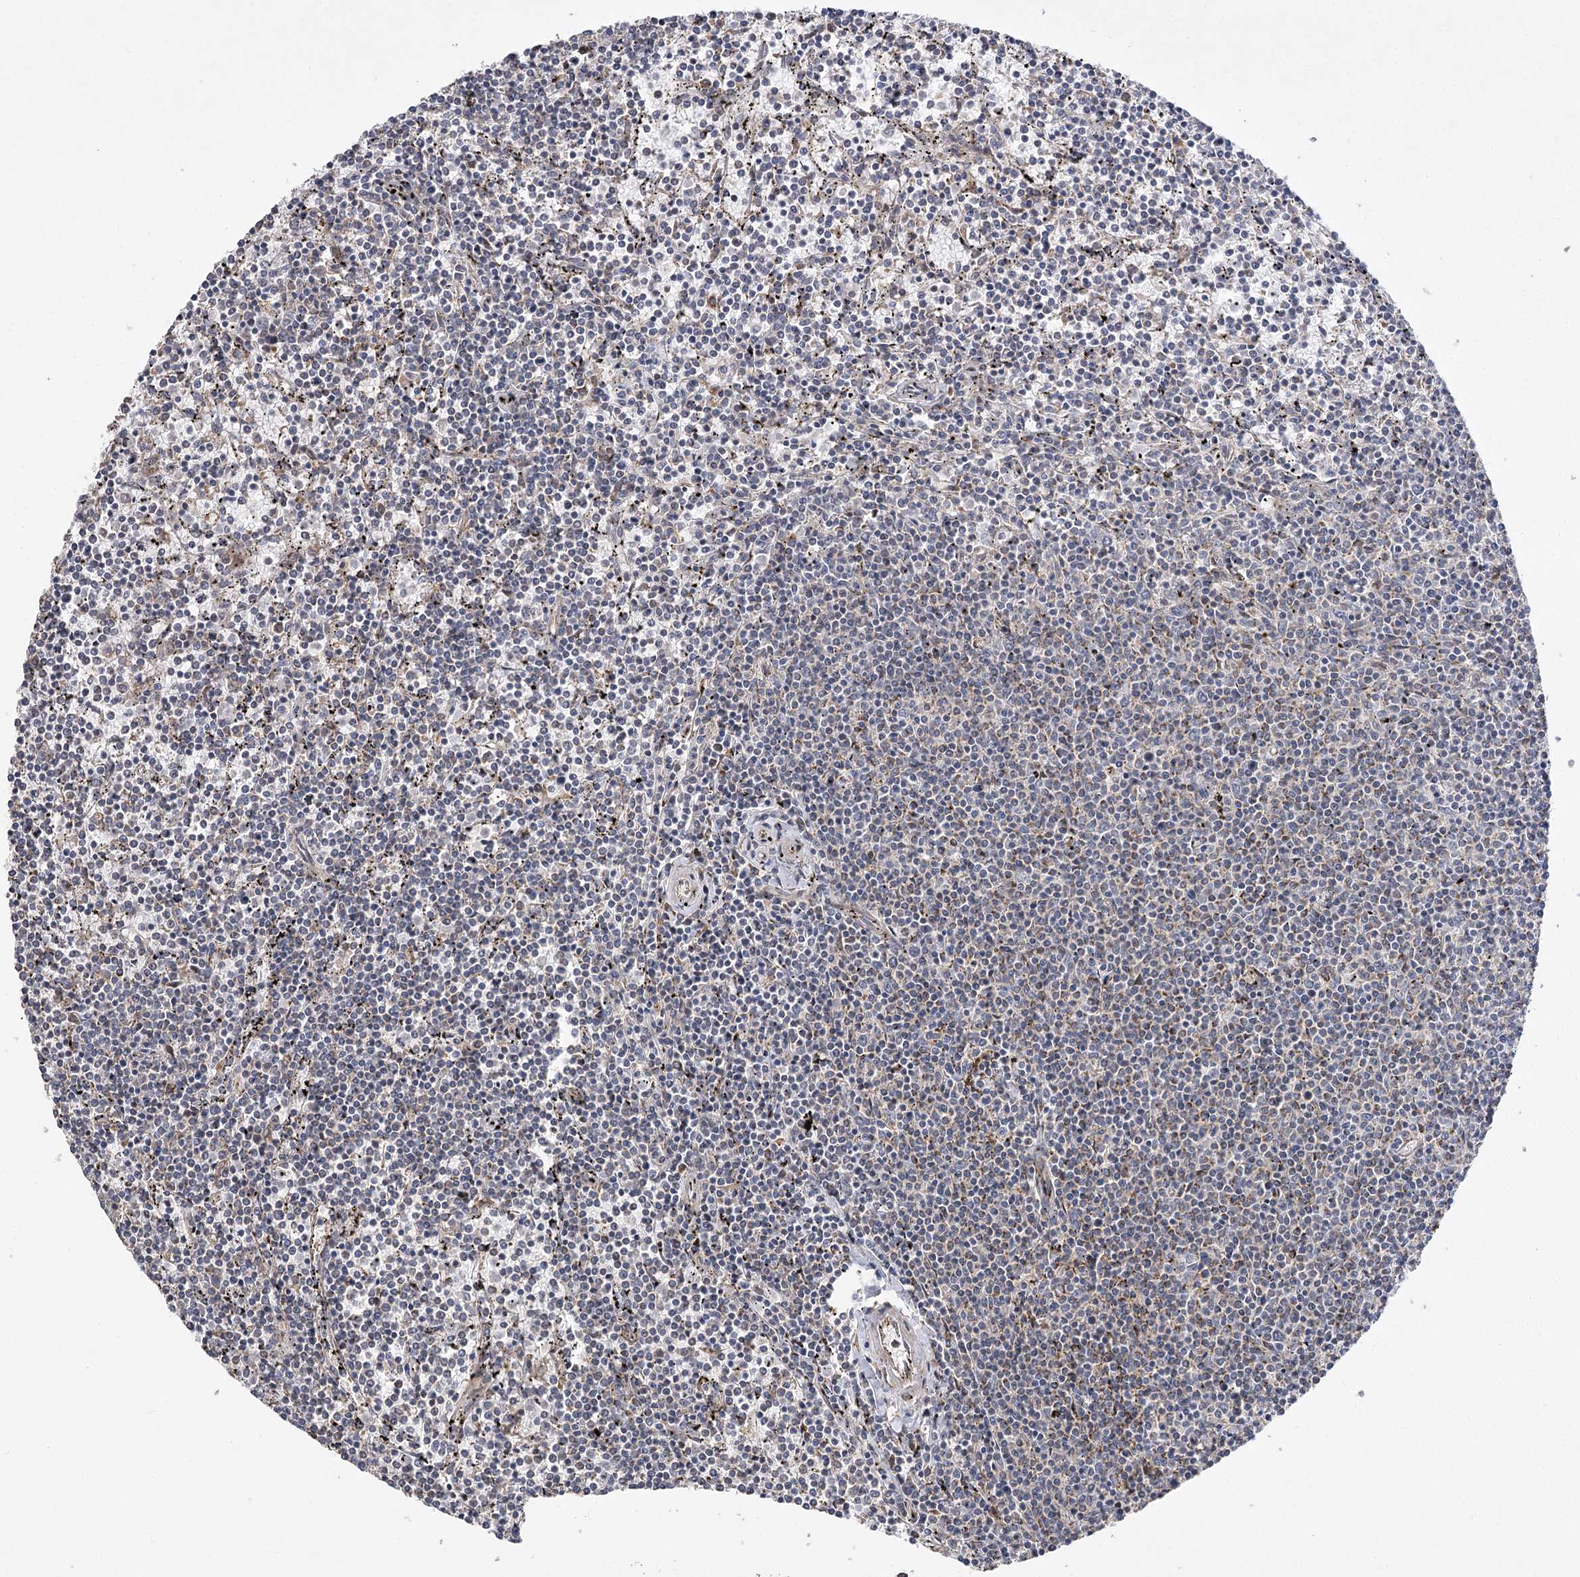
{"staining": {"intensity": "negative", "quantity": "none", "location": "none"}, "tissue": "lymphoma", "cell_type": "Tumor cells", "image_type": "cancer", "snomed": [{"axis": "morphology", "description": "Malignant lymphoma, non-Hodgkin's type, Low grade"}, {"axis": "topography", "description": "Spleen"}], "caption": "A high-resolution image shows immunohistochemistry staining of low-grade malignant lymphoma, non-Hodgkin's type, which exhibits no significant staining in tumor cells.", "gene": "OBSL1", "patient": {"sex": "female", "age": 50}}